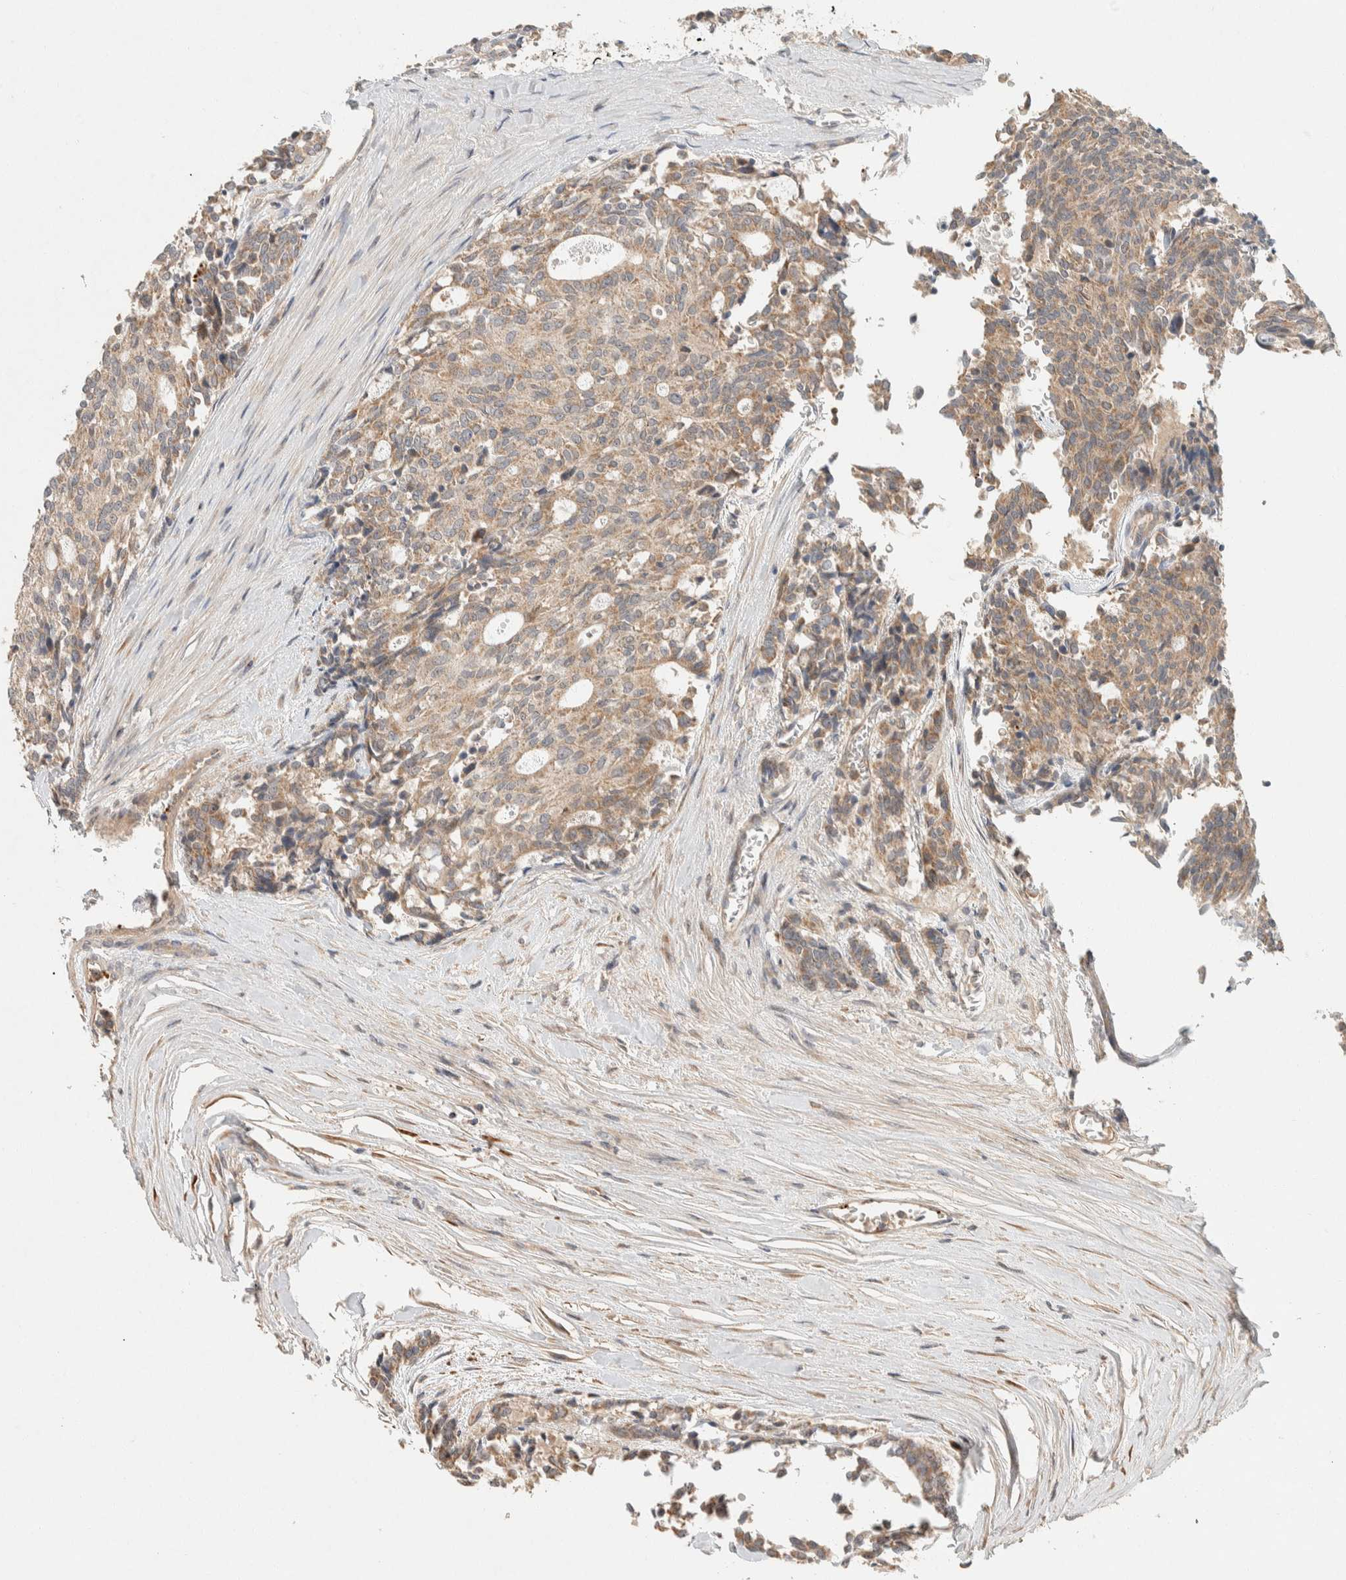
{"staining": {"intensity": "weak", "quantity": ">75%", "location": "cytoplasmic/membranous"}, "tissue": "carcinoid", "cell_type": "Tumor cells", "image_type": "cancer", "snomed": [{"axis": "morphology", "description": "Carcinoid, malignant, NOS"}, {"axis": "topography", "description": "Pancreas"}], "caption": "IHC histopathology image of neoplastic tissue: carcinoid stained using immunohistochemistry (IHC) displays low levels of weak protein expression localized specifically in the cytoplasmic/membranous of tumor cells, appearing as a cytoplasmic/membranous brown color.", "gene": "KIF9", "patient": {"sex": "female", "age": 54}}